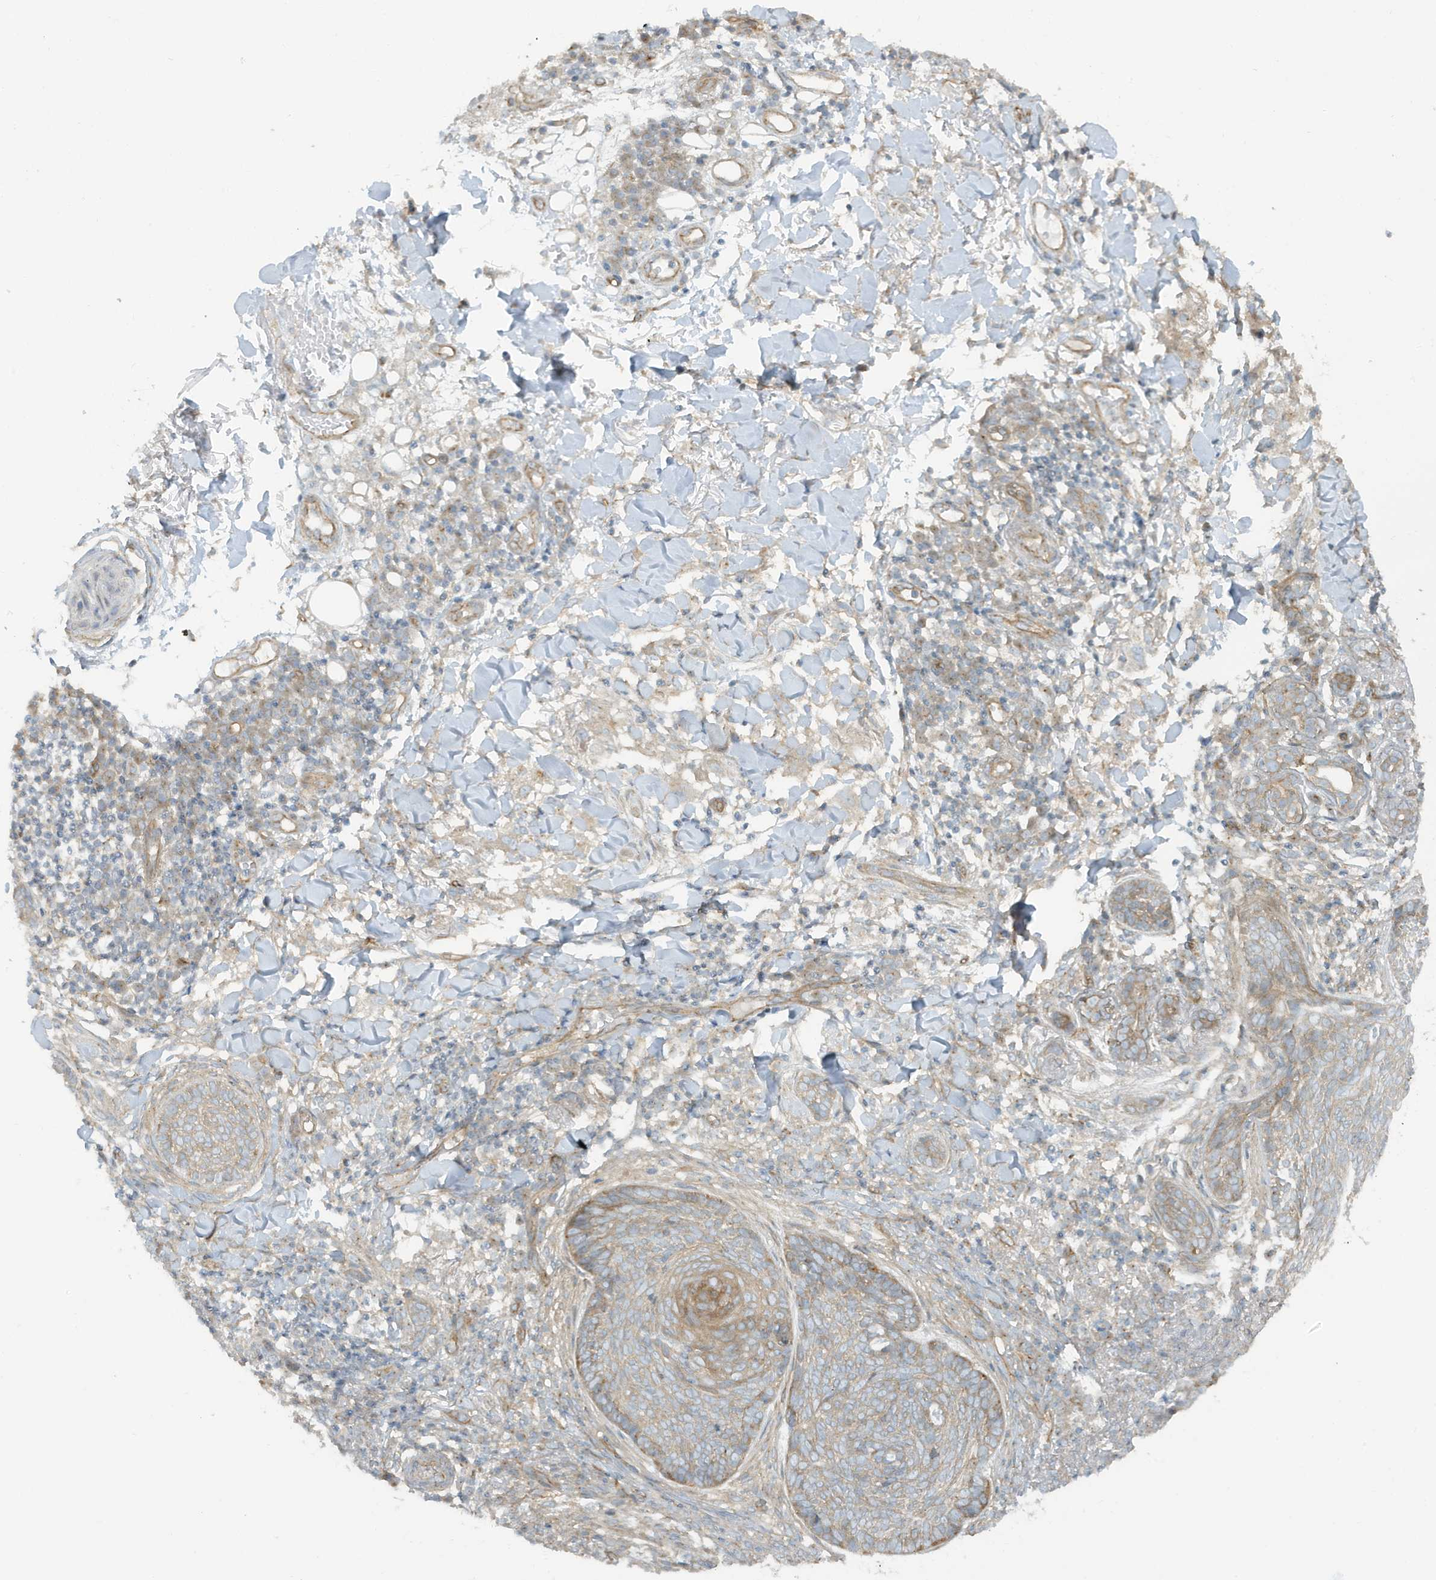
{"staining": {"intensity": "weak", "quantity": "25%-75%", "location": "cytoplasmic/membranous"}, "tissue": "skin cancer", "cell_type": "Tumor cells", "image_type": "cancer", "snomed": [{"axis": "morphology", "description": "Basal cell carcinoma"}, {"axis": "topography", "description": "Skin"}], "caption": "Skin cancer stained with DAB (3,3'-diaminobenzidine) immunohistochemistry (IHC) reveals low levels of weak cytoplasmic/membranous staining in about 25%-75% of tumor cells.", "gene": "ATP23", "patient": {"sex": "male", "age": 85}}